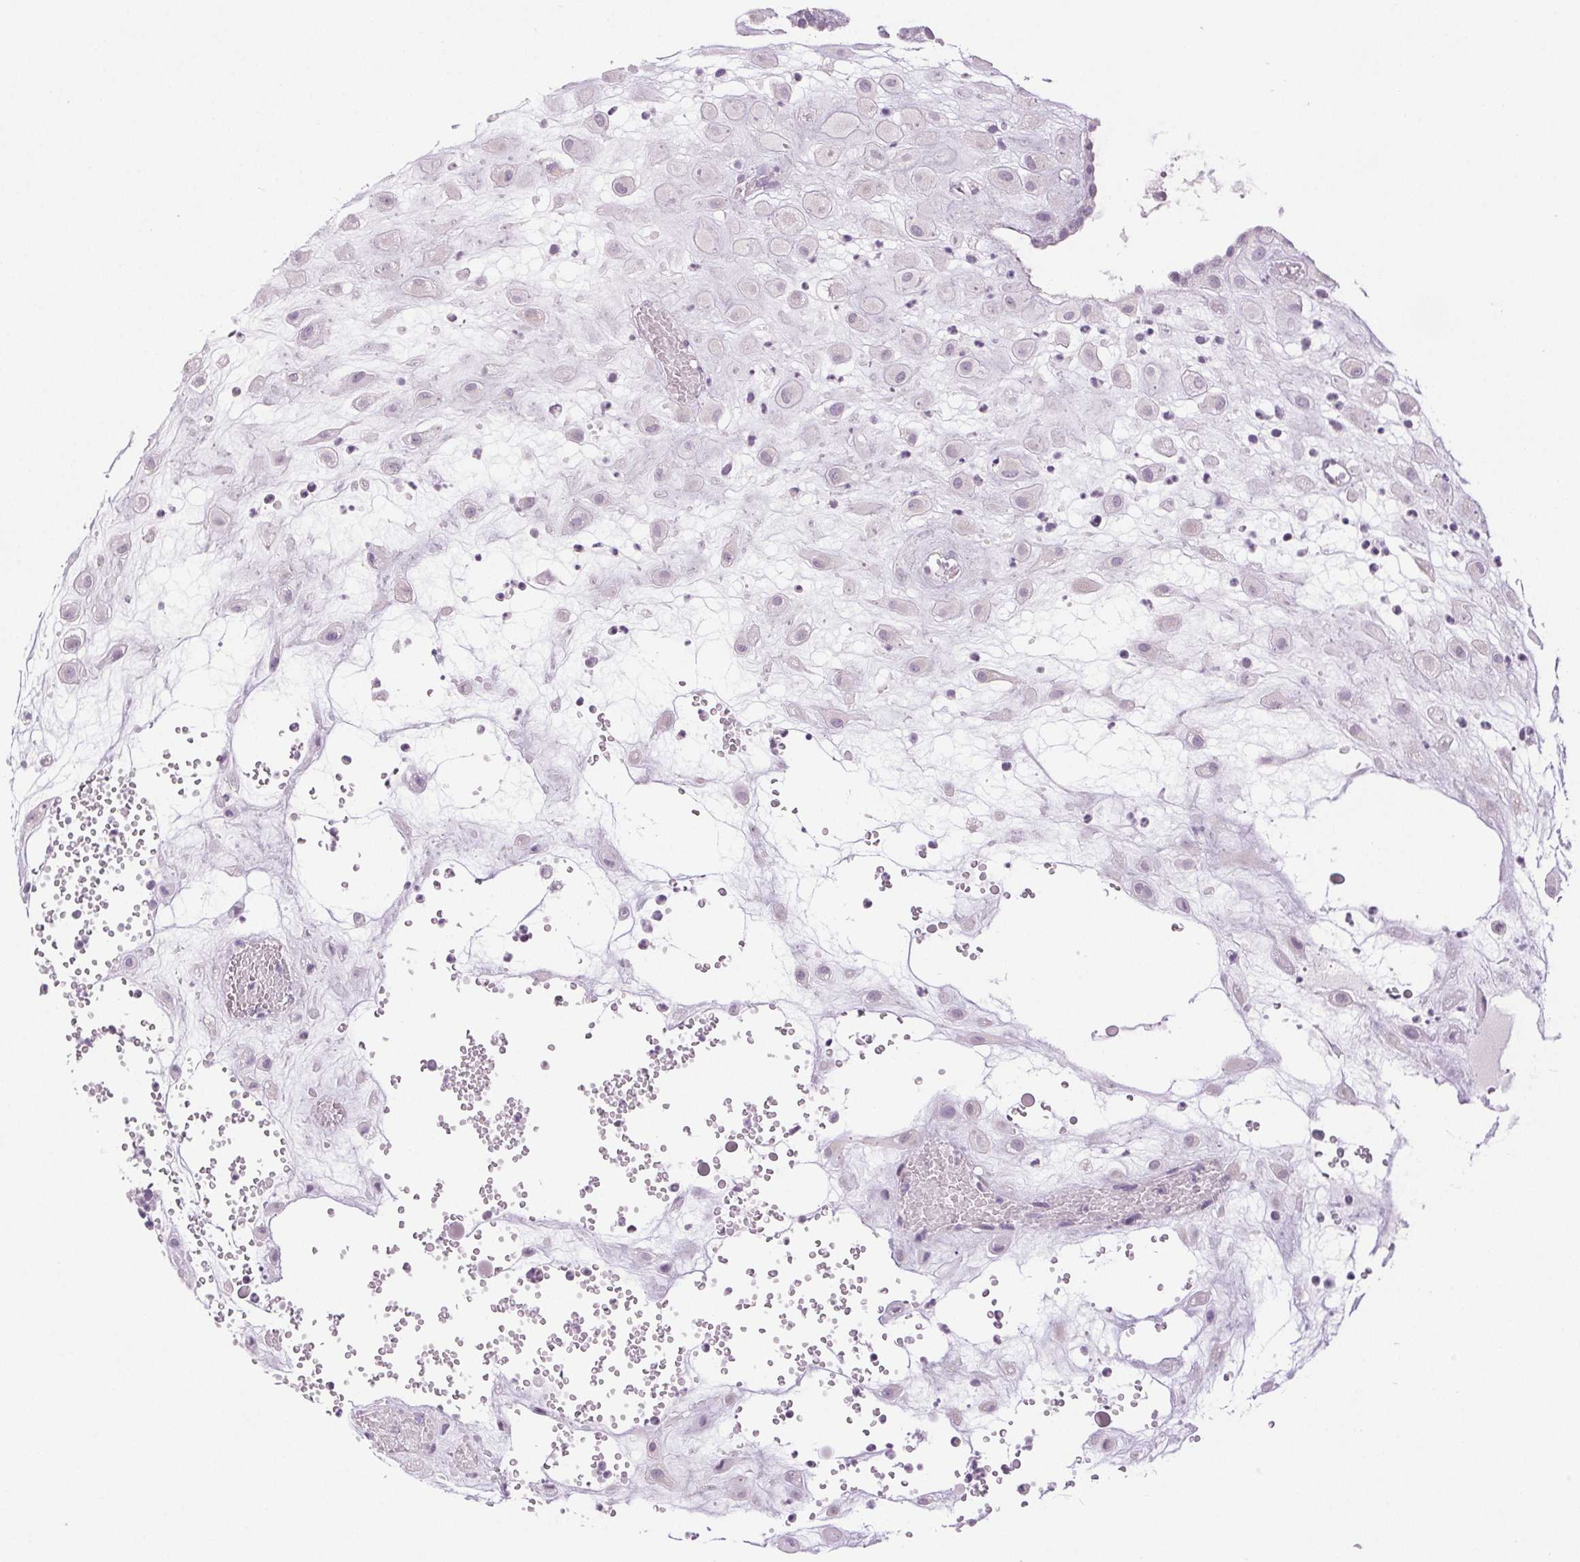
{"staining": {"intensity": "negative", "quantity": "none", "location": "none"}, "tissue": "placenta", "cell_type": "Decidual cells", "image_type": "normal", "snomed": [{"axis": "morphology", "description": "Normal tissue, NOS"}, {"axis": "topography", "description": "Placenta"}], "caption": "This is a photomicrograph of immunohistochemistry (IHC) staining of normal placenta, which shows no staining in decidual cells.", "gene": "DNAJC6", "patient": {"sex": "female", "age": 24}}